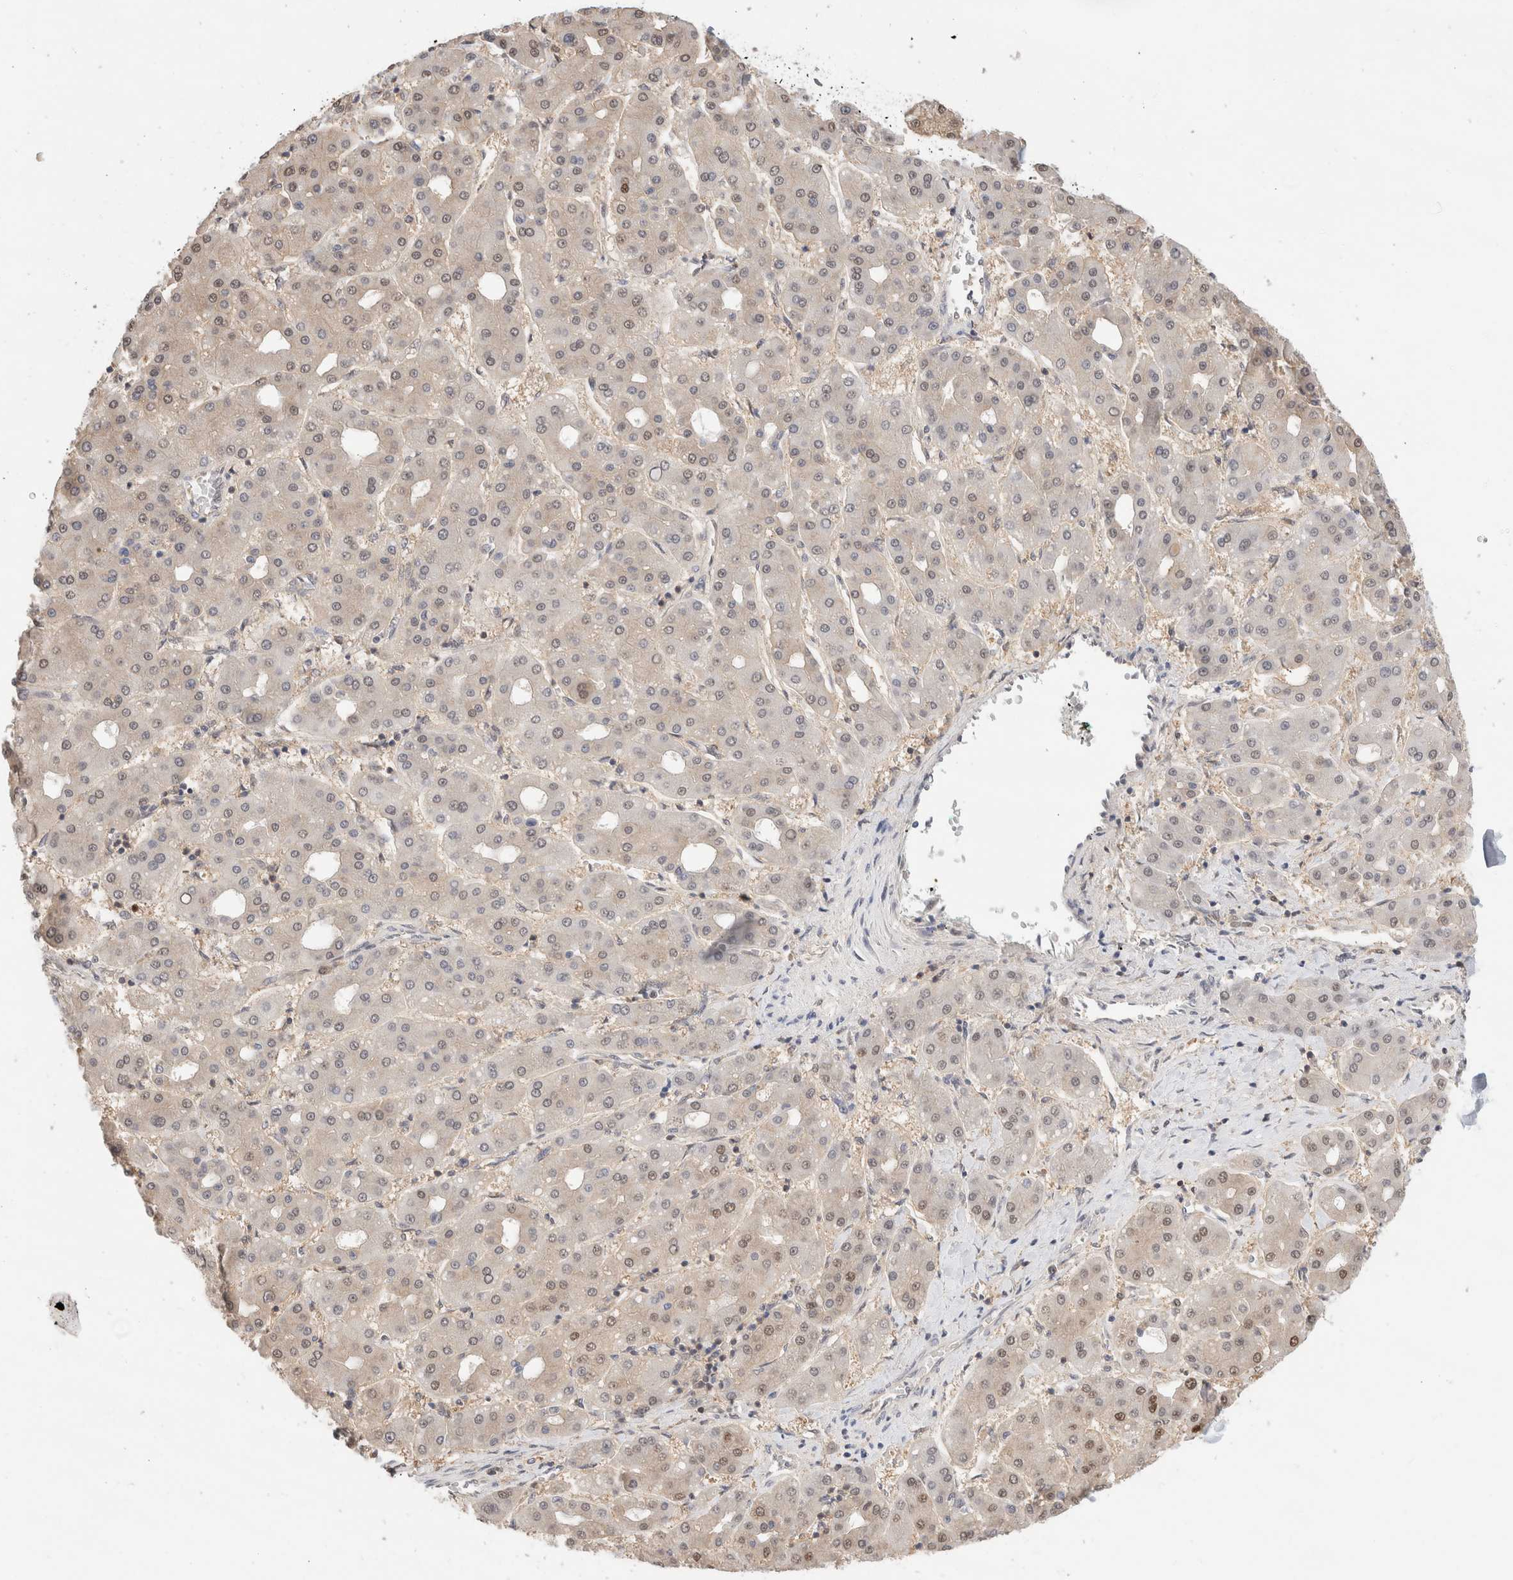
{"staining": {"intensity": "weak", "quantity": "25%-75%", "location": "nuclear"}, "tissue": "liver cancer", "cell_type": "Tumor cells", "image_type": "cancer", "snomed": [{"axis": "morphology", "description": "Carcinoma, Hepatocellular, NOS"}, {"axis": "topography", "description": "Liver"}], "caption": "Immunohistochemistry image of liver cancer stained for a protein (brown), which displays low levels of weak nuclear positivity in approximately 25%-75% of tumor cells.", "gene": "C17orf97", "patient": {"sex": "male", "age": 65}}